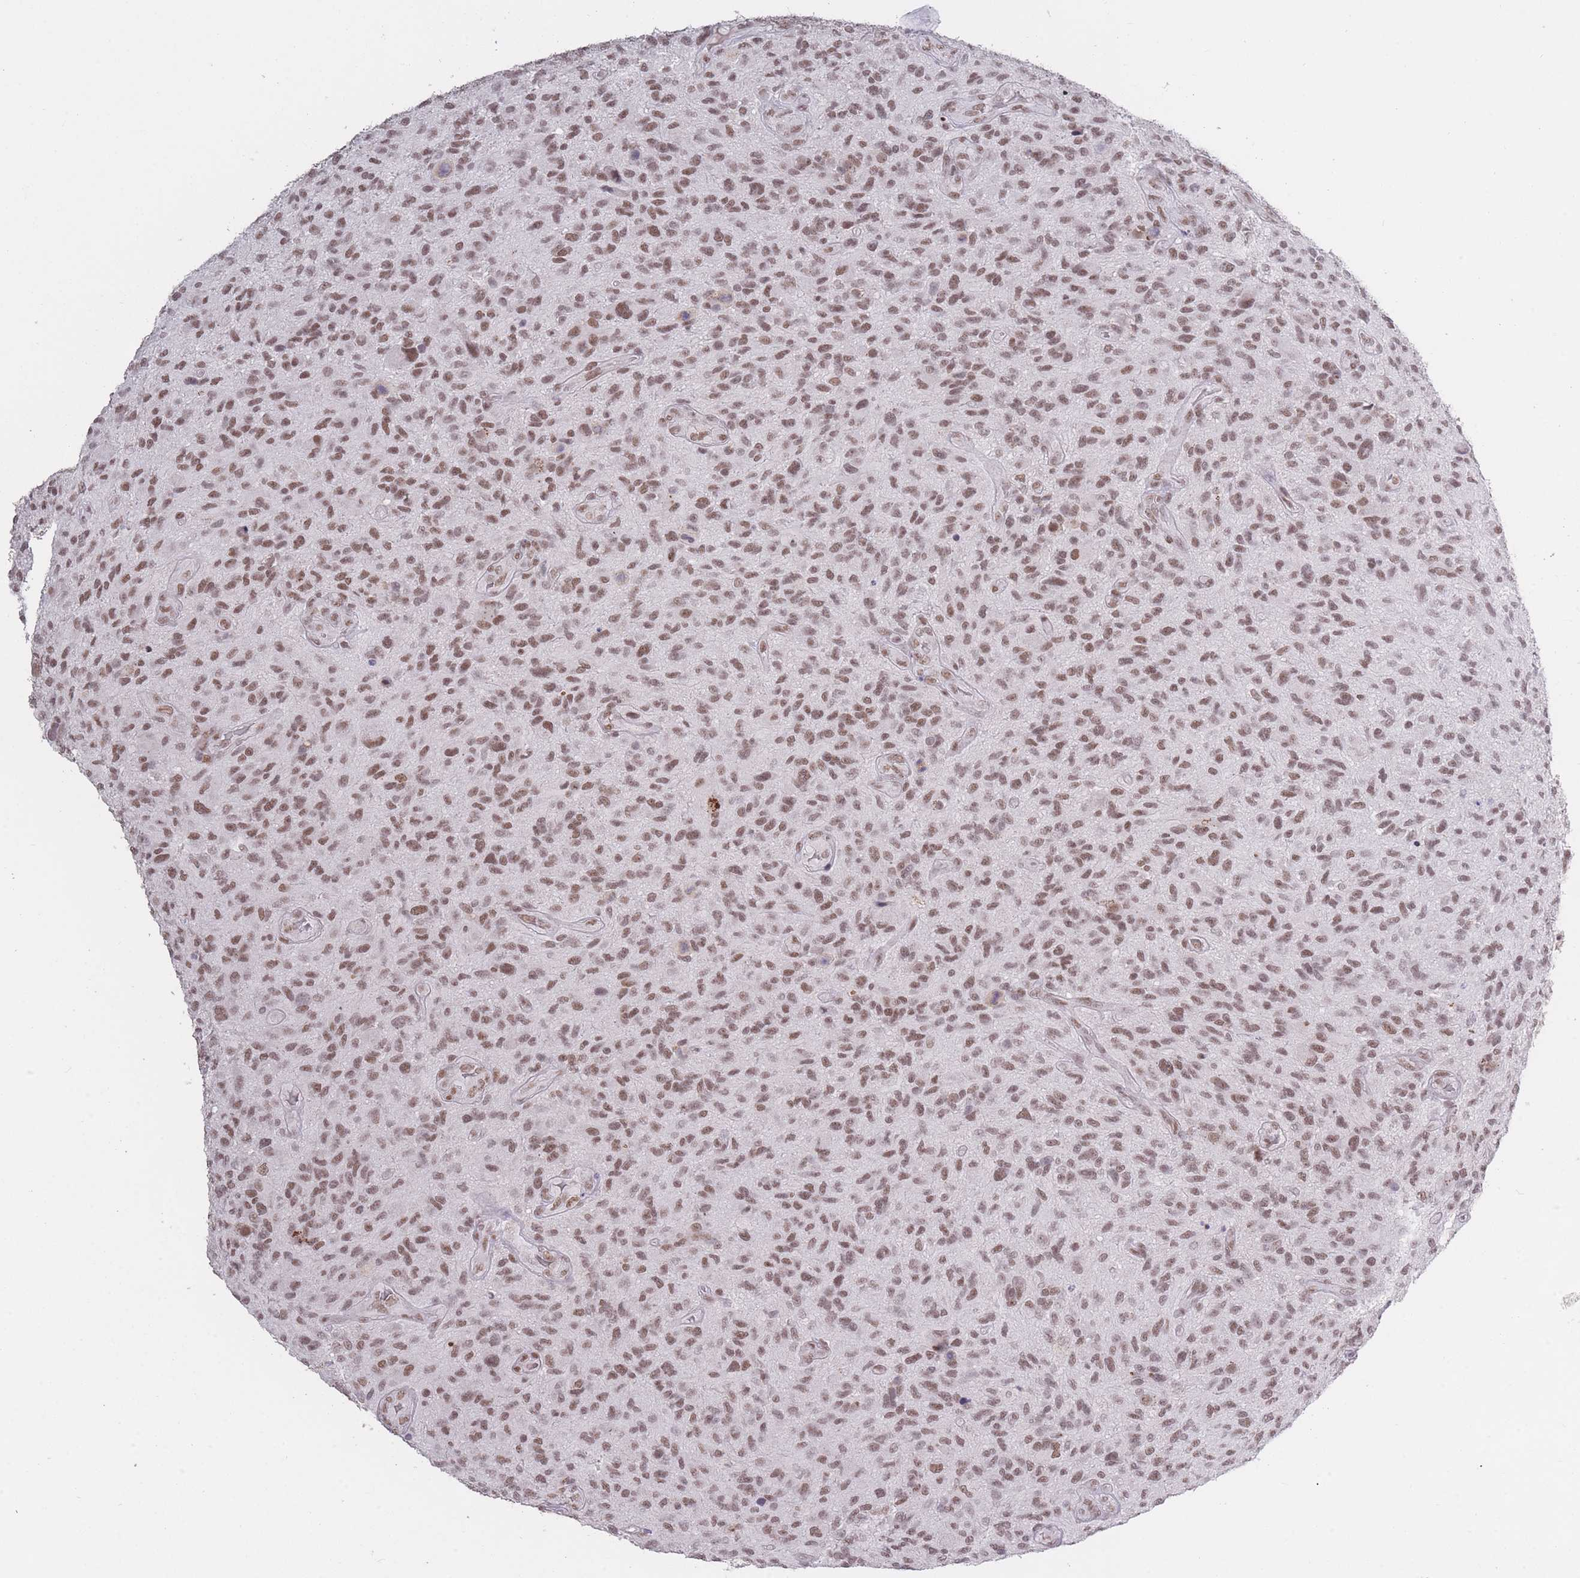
{"staining": {"intensity": "moderate", "quantity": ">75%", "location": "nuclear"}, "tissue": "glioma", "cell_type": "Tumor cells", "image_type": "cancer", "snomed": [{"axis": "morphology", "description": "Glioma, malignant, High grade"}, {"axis": "topography", "description": "Brain"}], "caption": "Approximately >75% of tumor cells in human glioma demonstrate moderate nuclear protein expression as visualized by brown immunohistochemical staining.", "gene": "HNRNPUL1", "patient": {"sex": "male", "age": 47}}